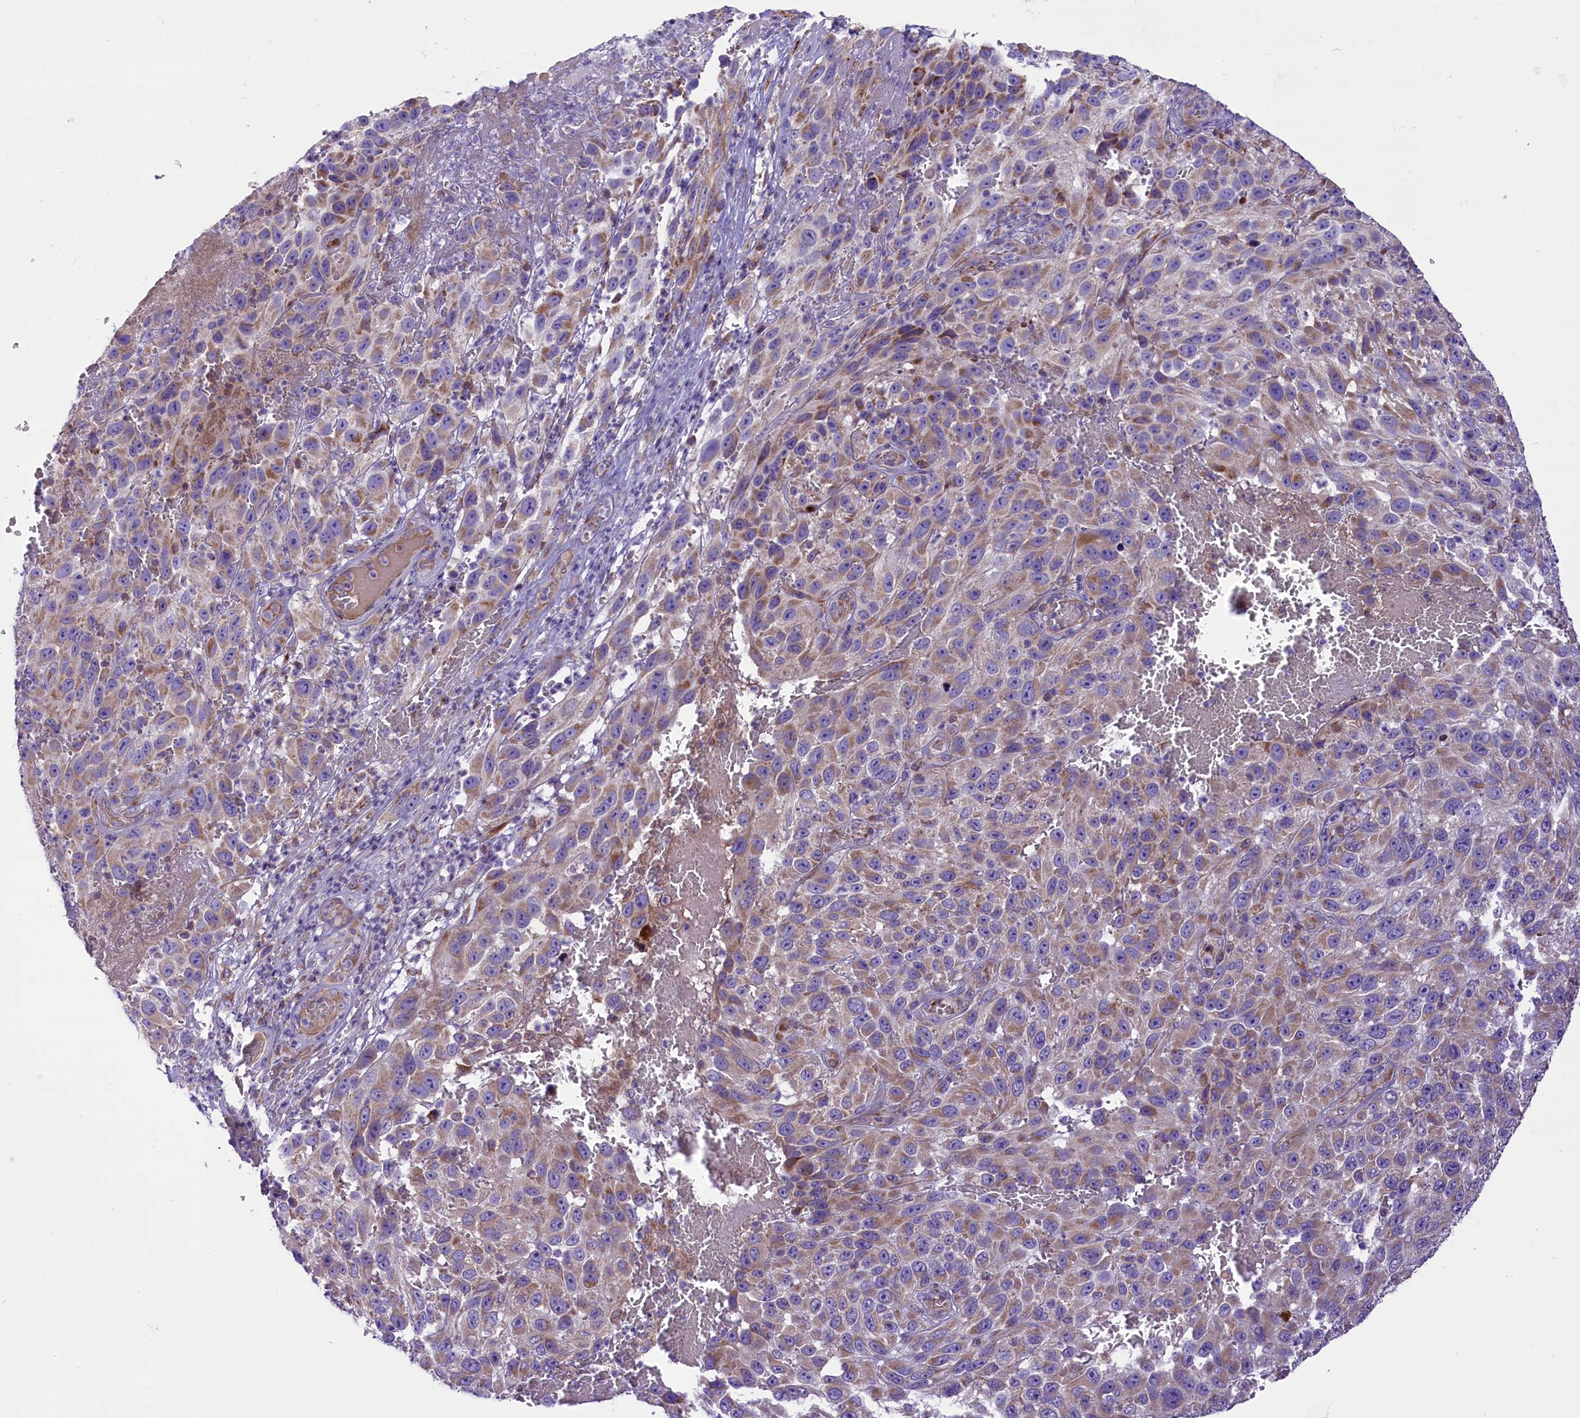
{"staining": {"intensity": "weak", "quantity": ">75%", "location": "cytoplasmic/membranous"}, "tissue": "melanoma", "cell_type": "Tumor cells", "image_type": "cancer", "snomed": [{"axis": "morphology", "description": "Malignant melanoma, NOS"}, {"axis": "topography", "description": "Skin"}], "caption": "Approximately >75% of tumor cells in human melanoma display weak cytoplasmic/membranous protein positivity as visualized by brown immunohistochemical staining.", "gene": "PTPRU", "patient": {"sex": "female", "age": 96}}